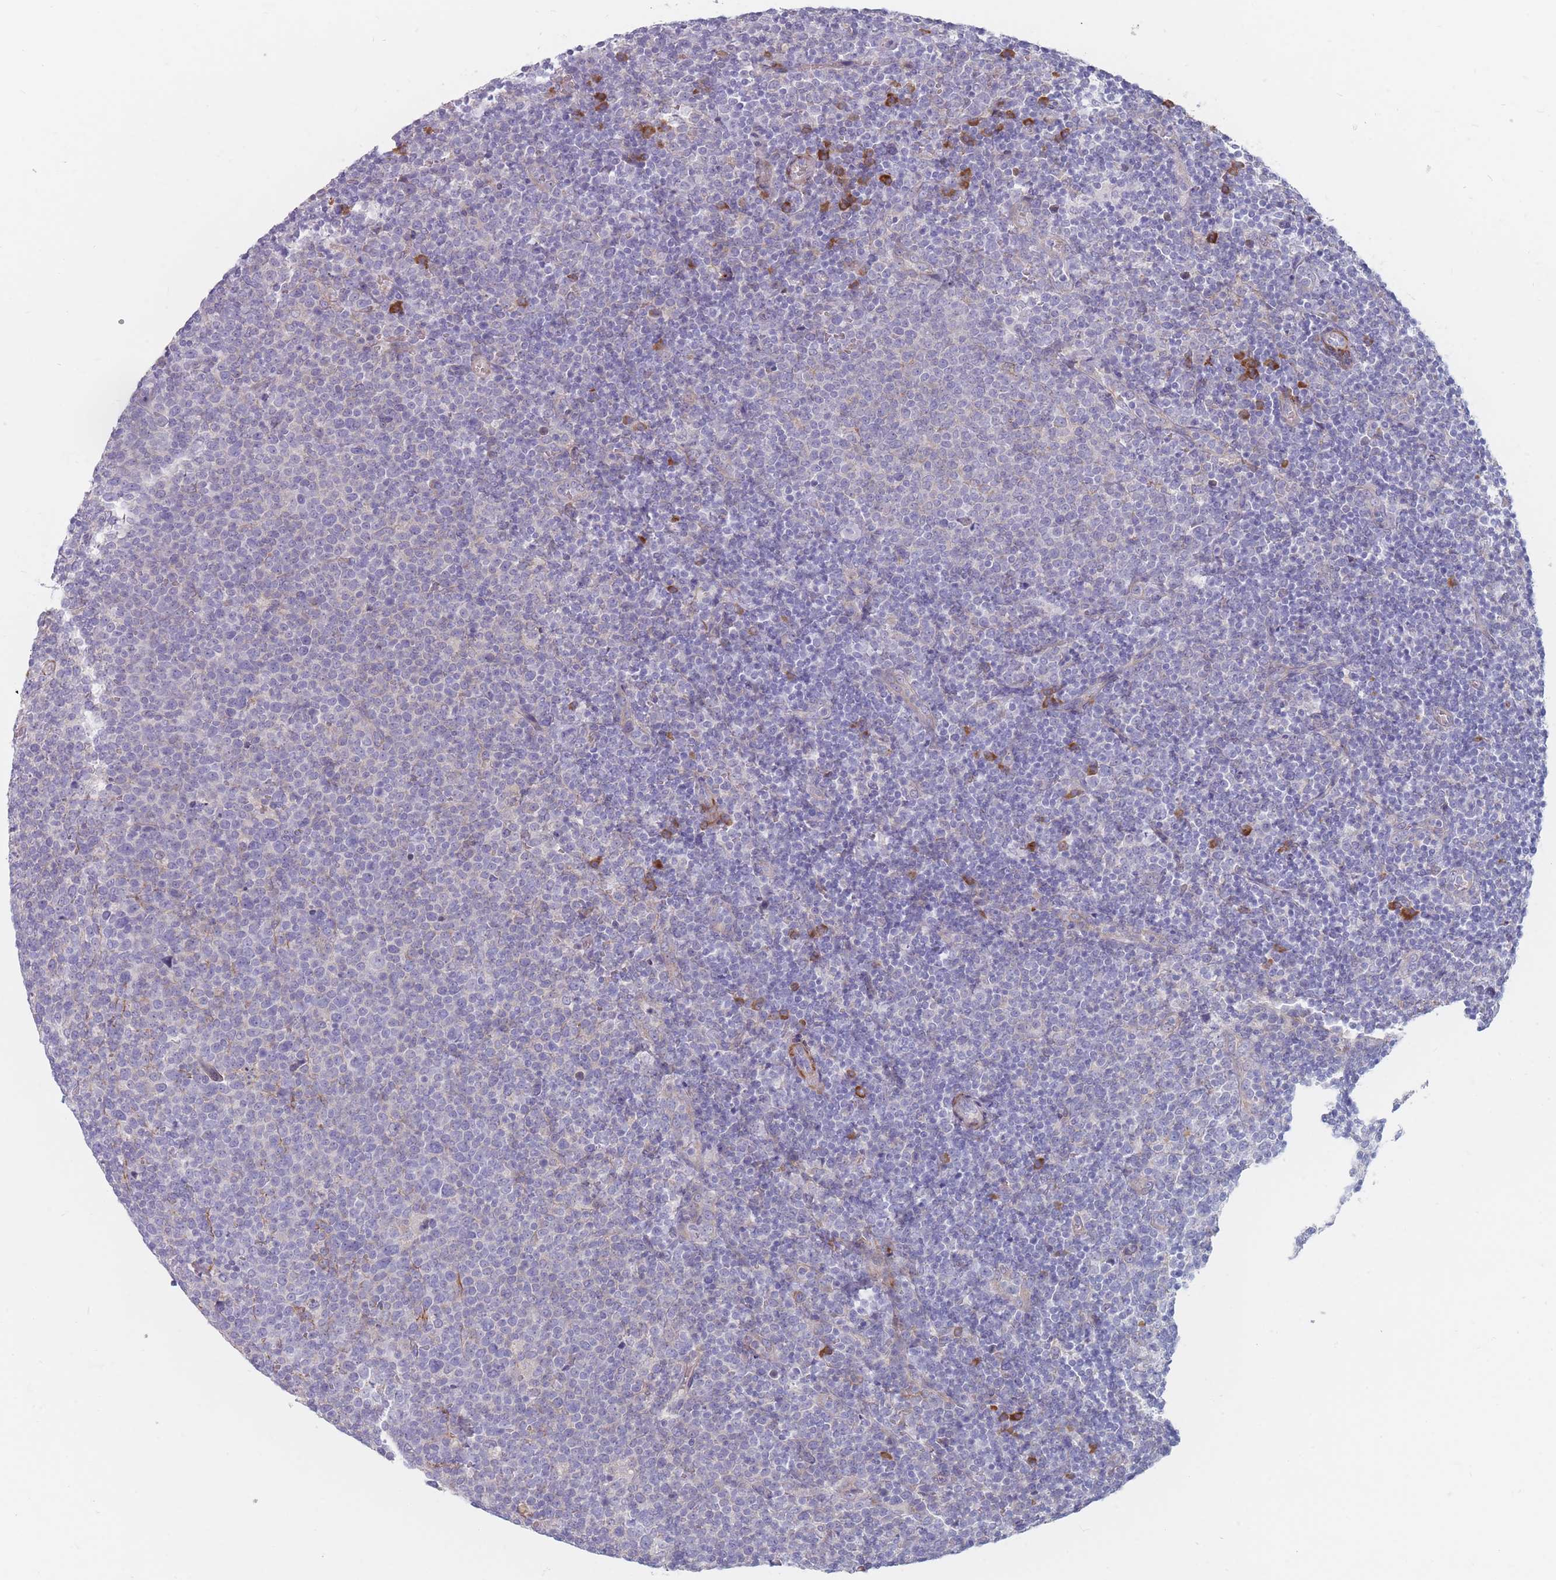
{"staining": {"intensity": "negative", "quantity": "none", "location": "none"}, "tissue": "lymphoma", "cell_type": "Tumor cells", "image_type": "cancer", "snomed": [{"axis": "morphology", "description": "Malignant lymphoma, non-Hodgkin's type, High grade"}, {"axis": "topography", "description": "Lymph node"}], "caption": "High-grade malignant lymphoma, non-Hodgkin's type was stained to show a protein in brown. There is no significant expression in tumor cells.", "gene": "ERBIN", "patient": {"sex": "male", "age": 61}}